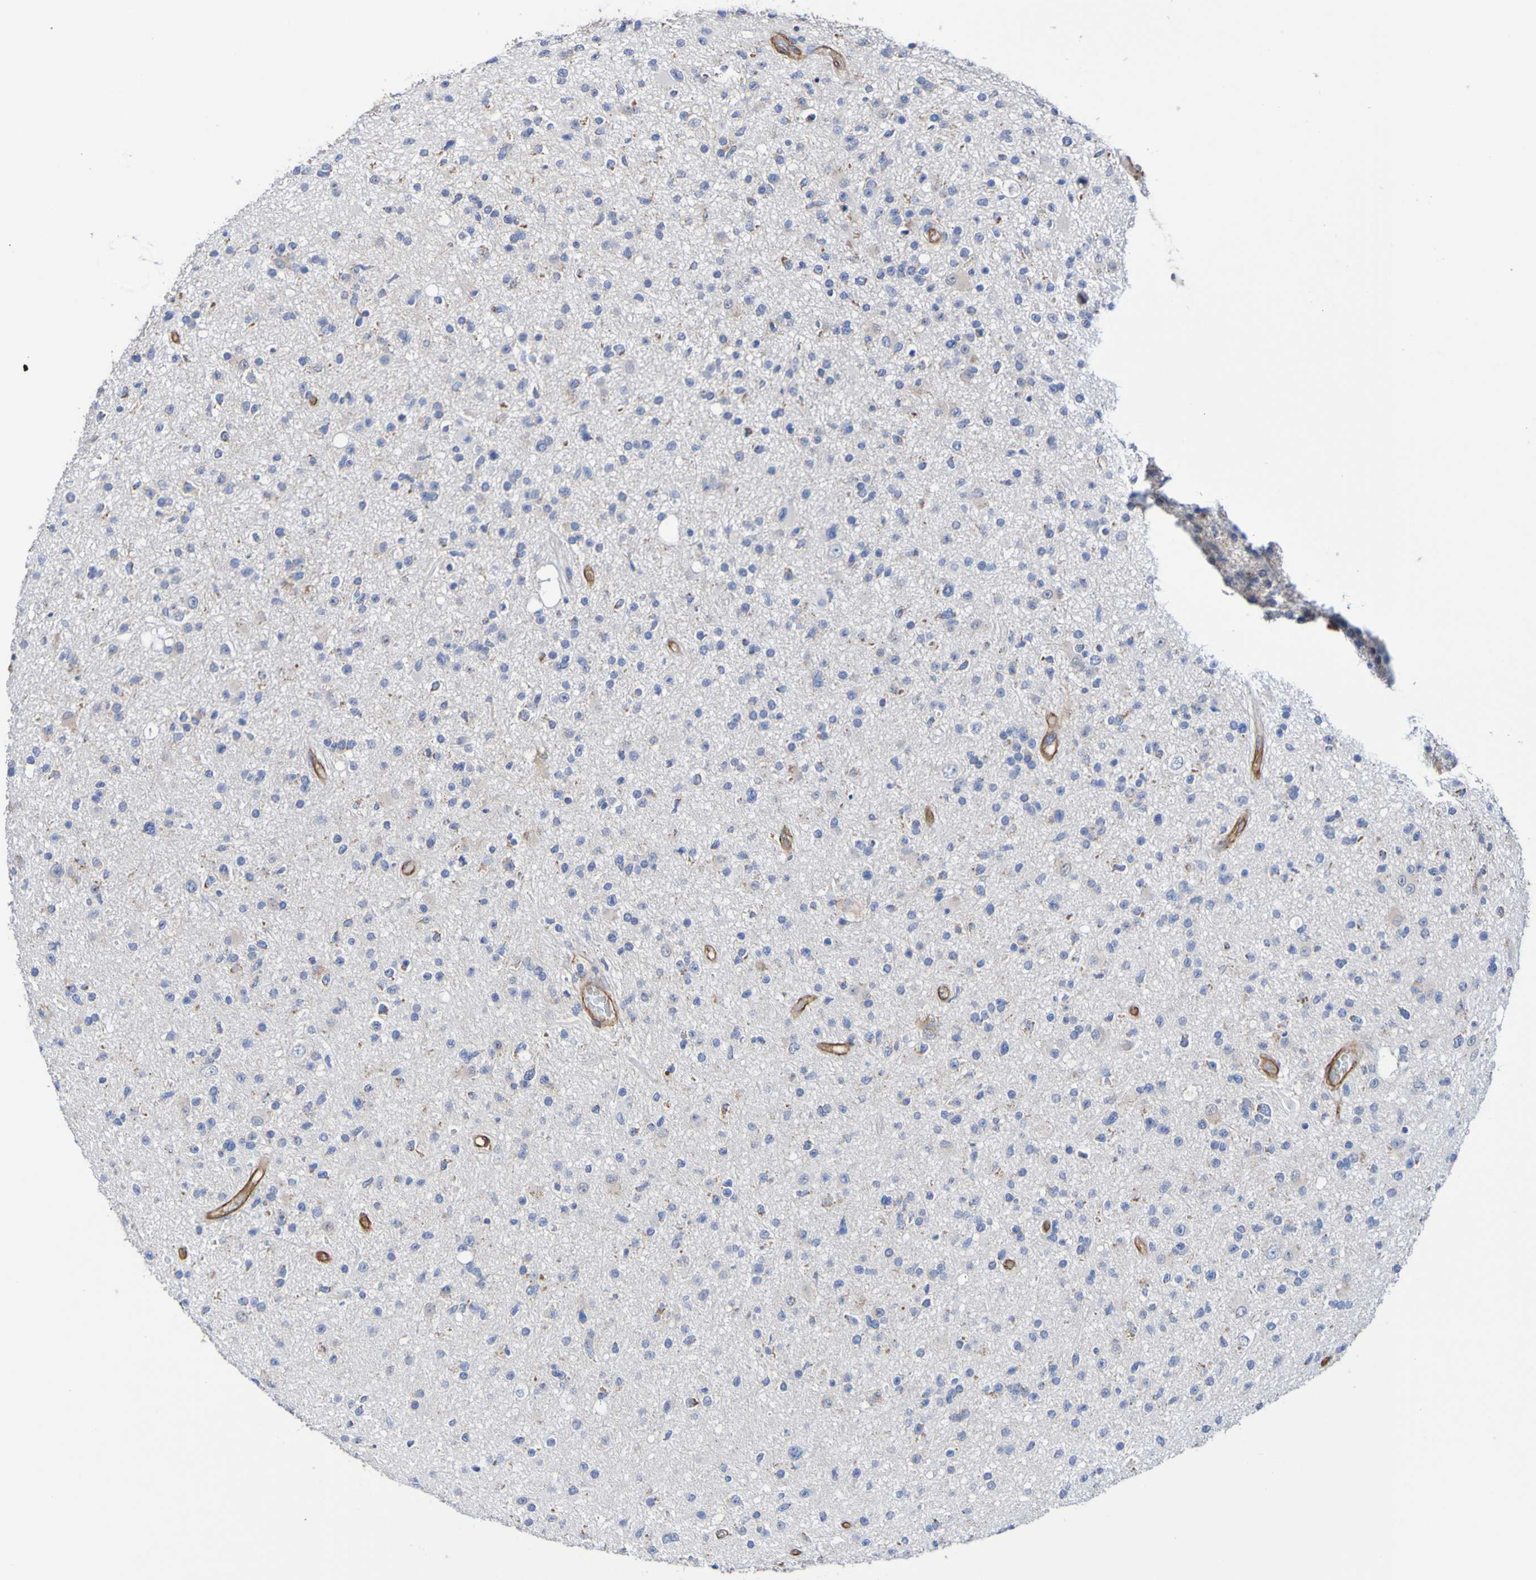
{"staining": {"intensity": "weak", "quantity": "<25%", "location": "cytoplasmic/membranous"}, "tissue": "glioma", "cell_type": "Tumor cells", "image_type": "cancer", "snomed": [{"axis": "morphology", "description": "Glioma, malignant, High grade"}, {"axis": "topography", "description": "Brain"}], "caption": "High magnification brightfield microscopy of malignant glioma (high-grade) stained with DAB (brown) and counterstained with hematoxylin (blue): tumor cells show no significant expression.", "gene": "ELMOD3", "patient": {"sex": "male", "age": 33}}